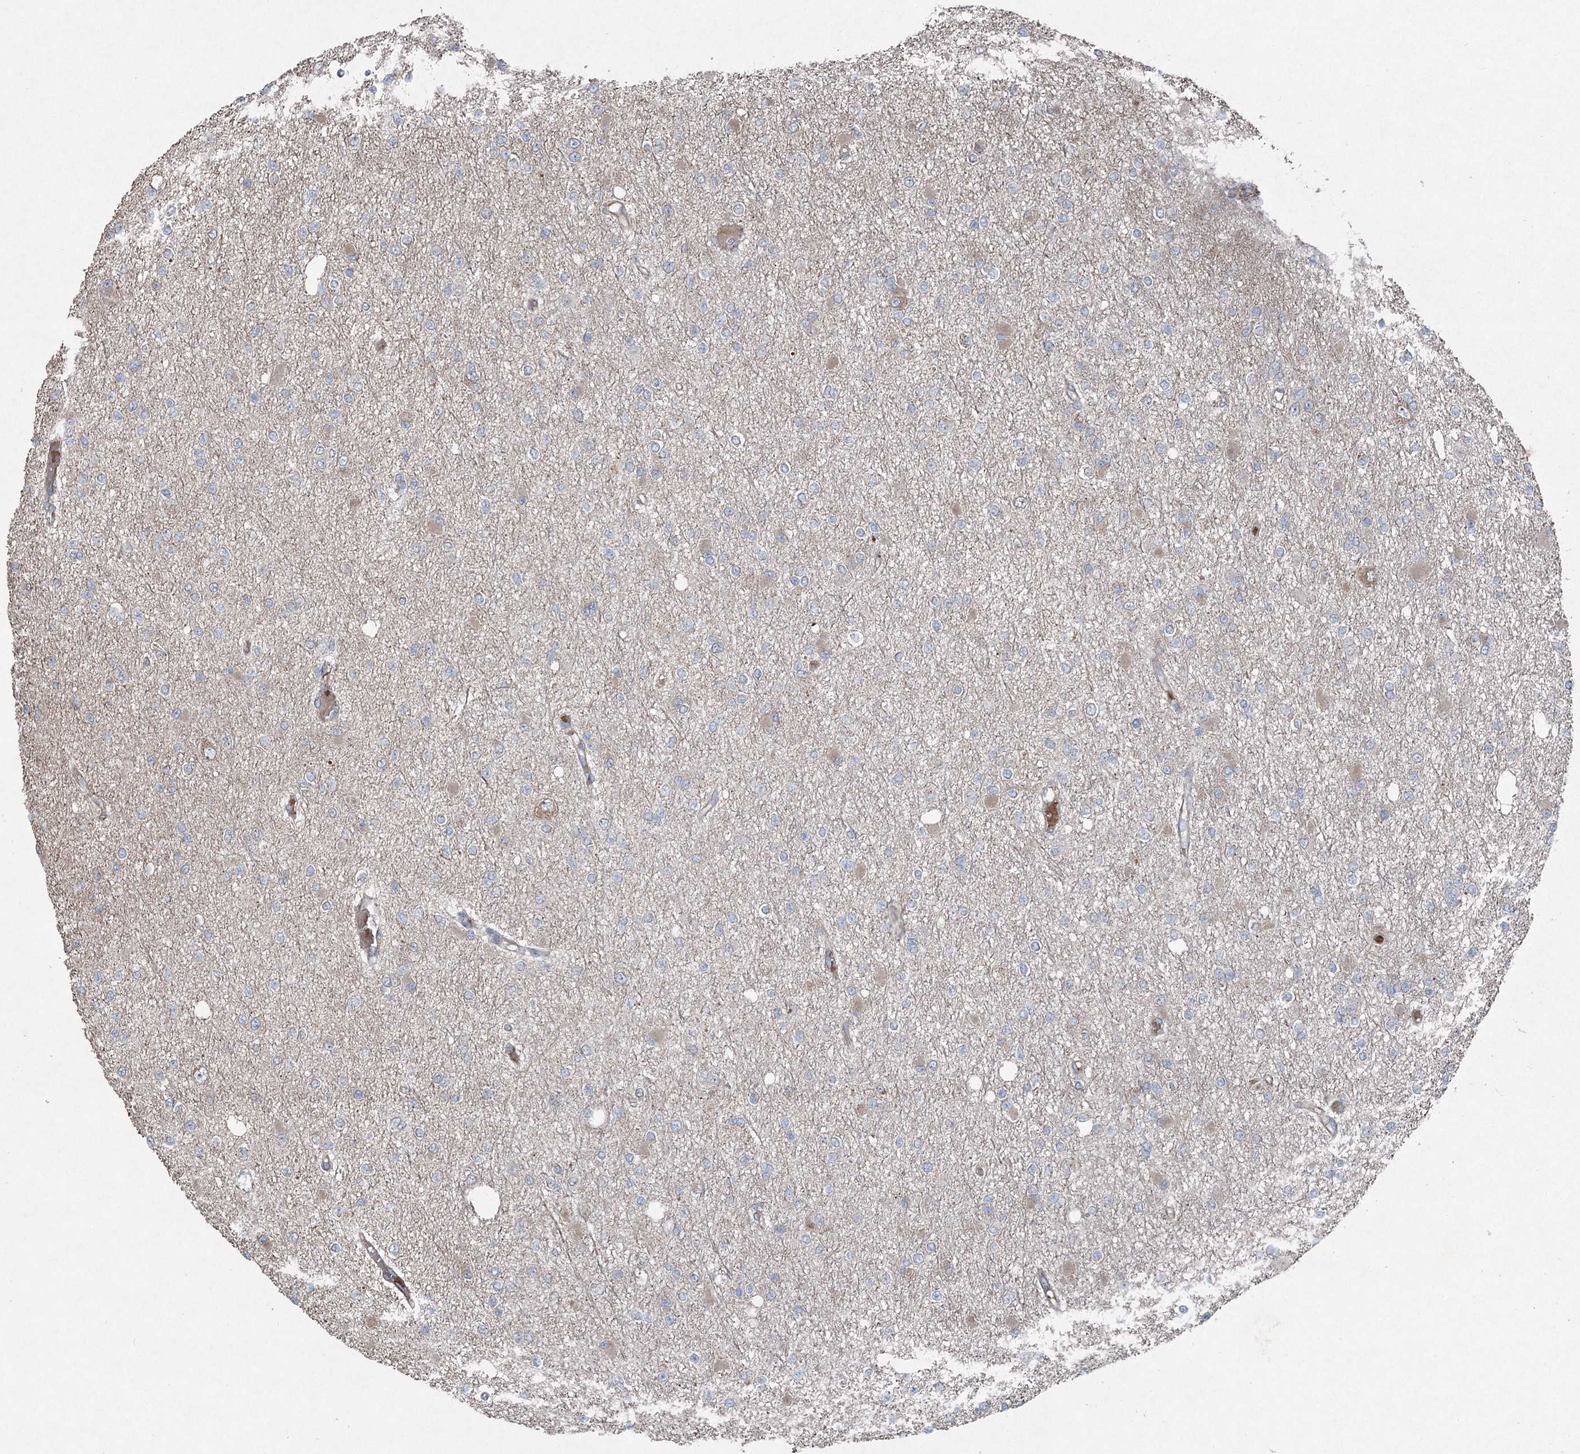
{"staining": {"intensity": "negative", "quantity": "none", "location": "none"}, "tissue": "glioma", "cell_type": "Tumor cells", "image_type": "cancer", "snomed": [{"axis": "morphology", "description": "Glioma, malignant, Low grade"}, {"axis": "topography", "description": "Brain"}], "caption": "Tumor cells show no significant expression in malignant low-grade glioma.", "gene": "SERINC5", "patient": {"sex": "female", "age": 22}}